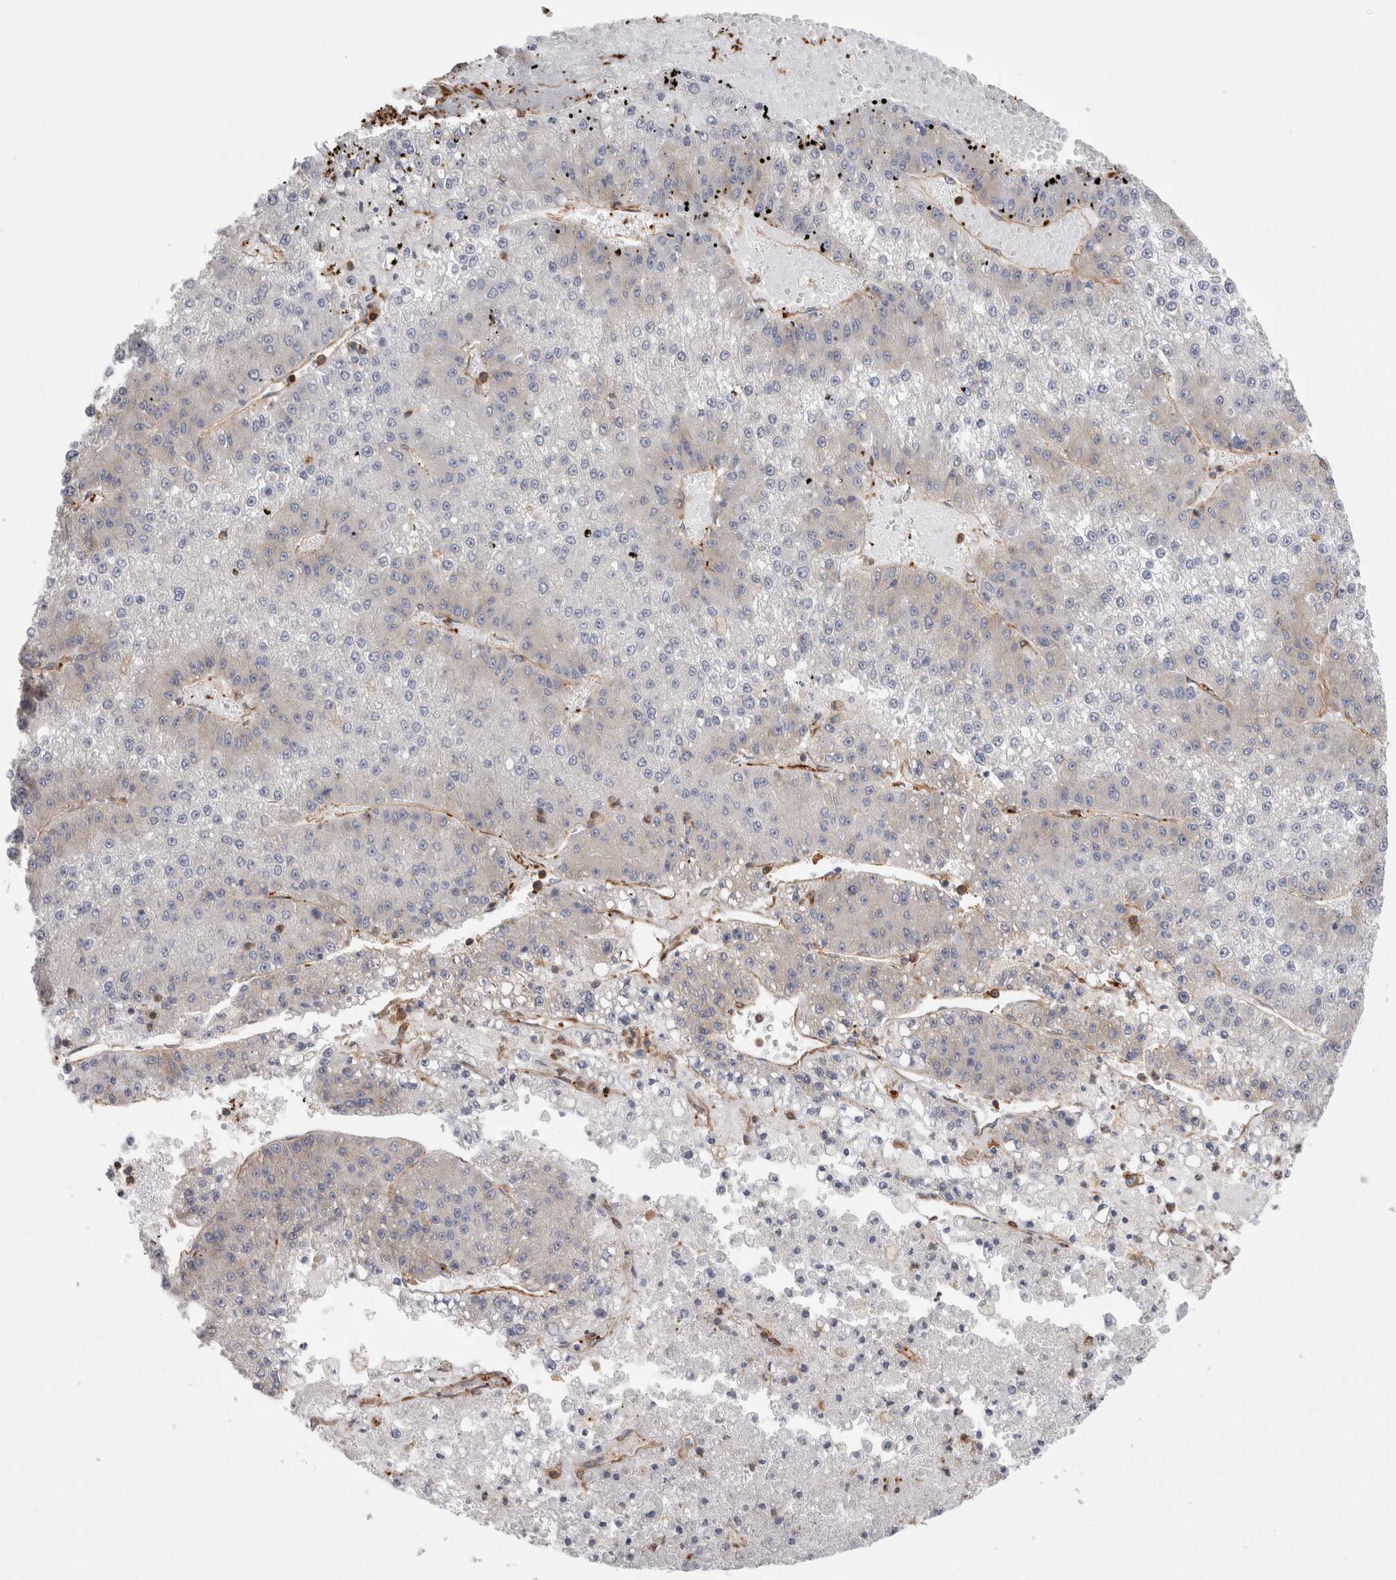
{"staining": {"intensity": "weak", "quantity": "<25%", "location": "cytoplasmic/membranous"}, "tissue": "liver cancer", "cell_type": "Tumor cells", "image_type": "cancer", "snomed": [{"axis": "morphology", "description": "Carcinoma, Hepatocellular, NOS"}, {"axis": "topography", "description": "Liver"}], "caption": "An immunohistochemistry (IHC) histopathology image of liver cancer (hepatocellular carcinoma) is shown. There is no staining in tumor cells of liver cancer (hepatocellular carcinoma).", "gene": "EPRS1", "patient": {"sex": "female", "age": 73}}